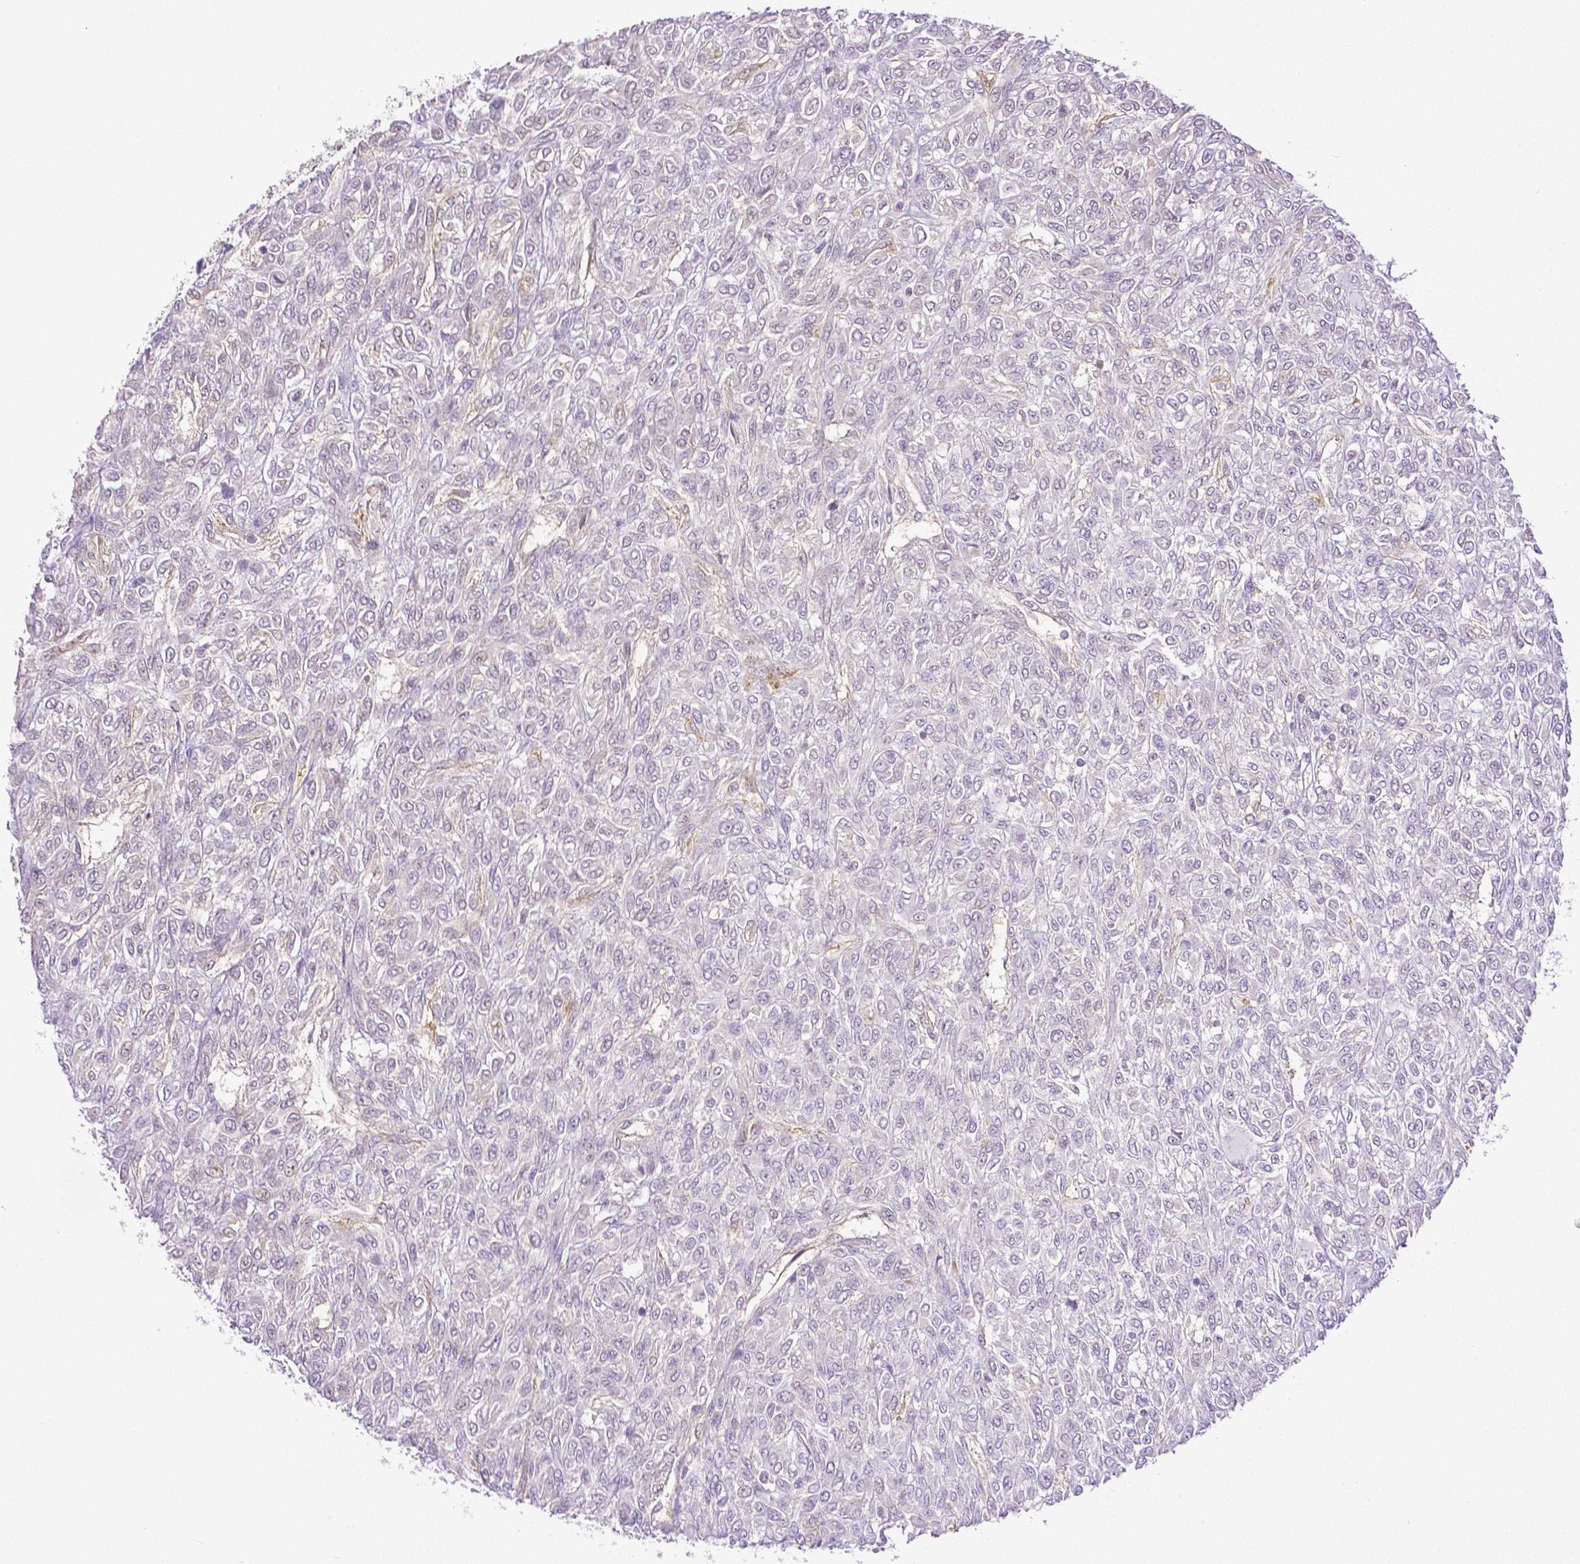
{"staining": {"intensity": "negative", "quantity": "none", "location": "none"}, "tissue": "renal cancer", "cell_type": "Tumor cells", "image_type": "cancer", "snomed": [{"axis": "morphology", "description": "Adenocarcinoma, NOS"}, {"axis": "topography", "description": "Kidney"}], "caption": "Immunohistochemical staining of human renal adenocarcinoma exhibits no significant expression in tumor cells.", "gene": "THY1", "patient": {"sex": "male", "age": 58}}